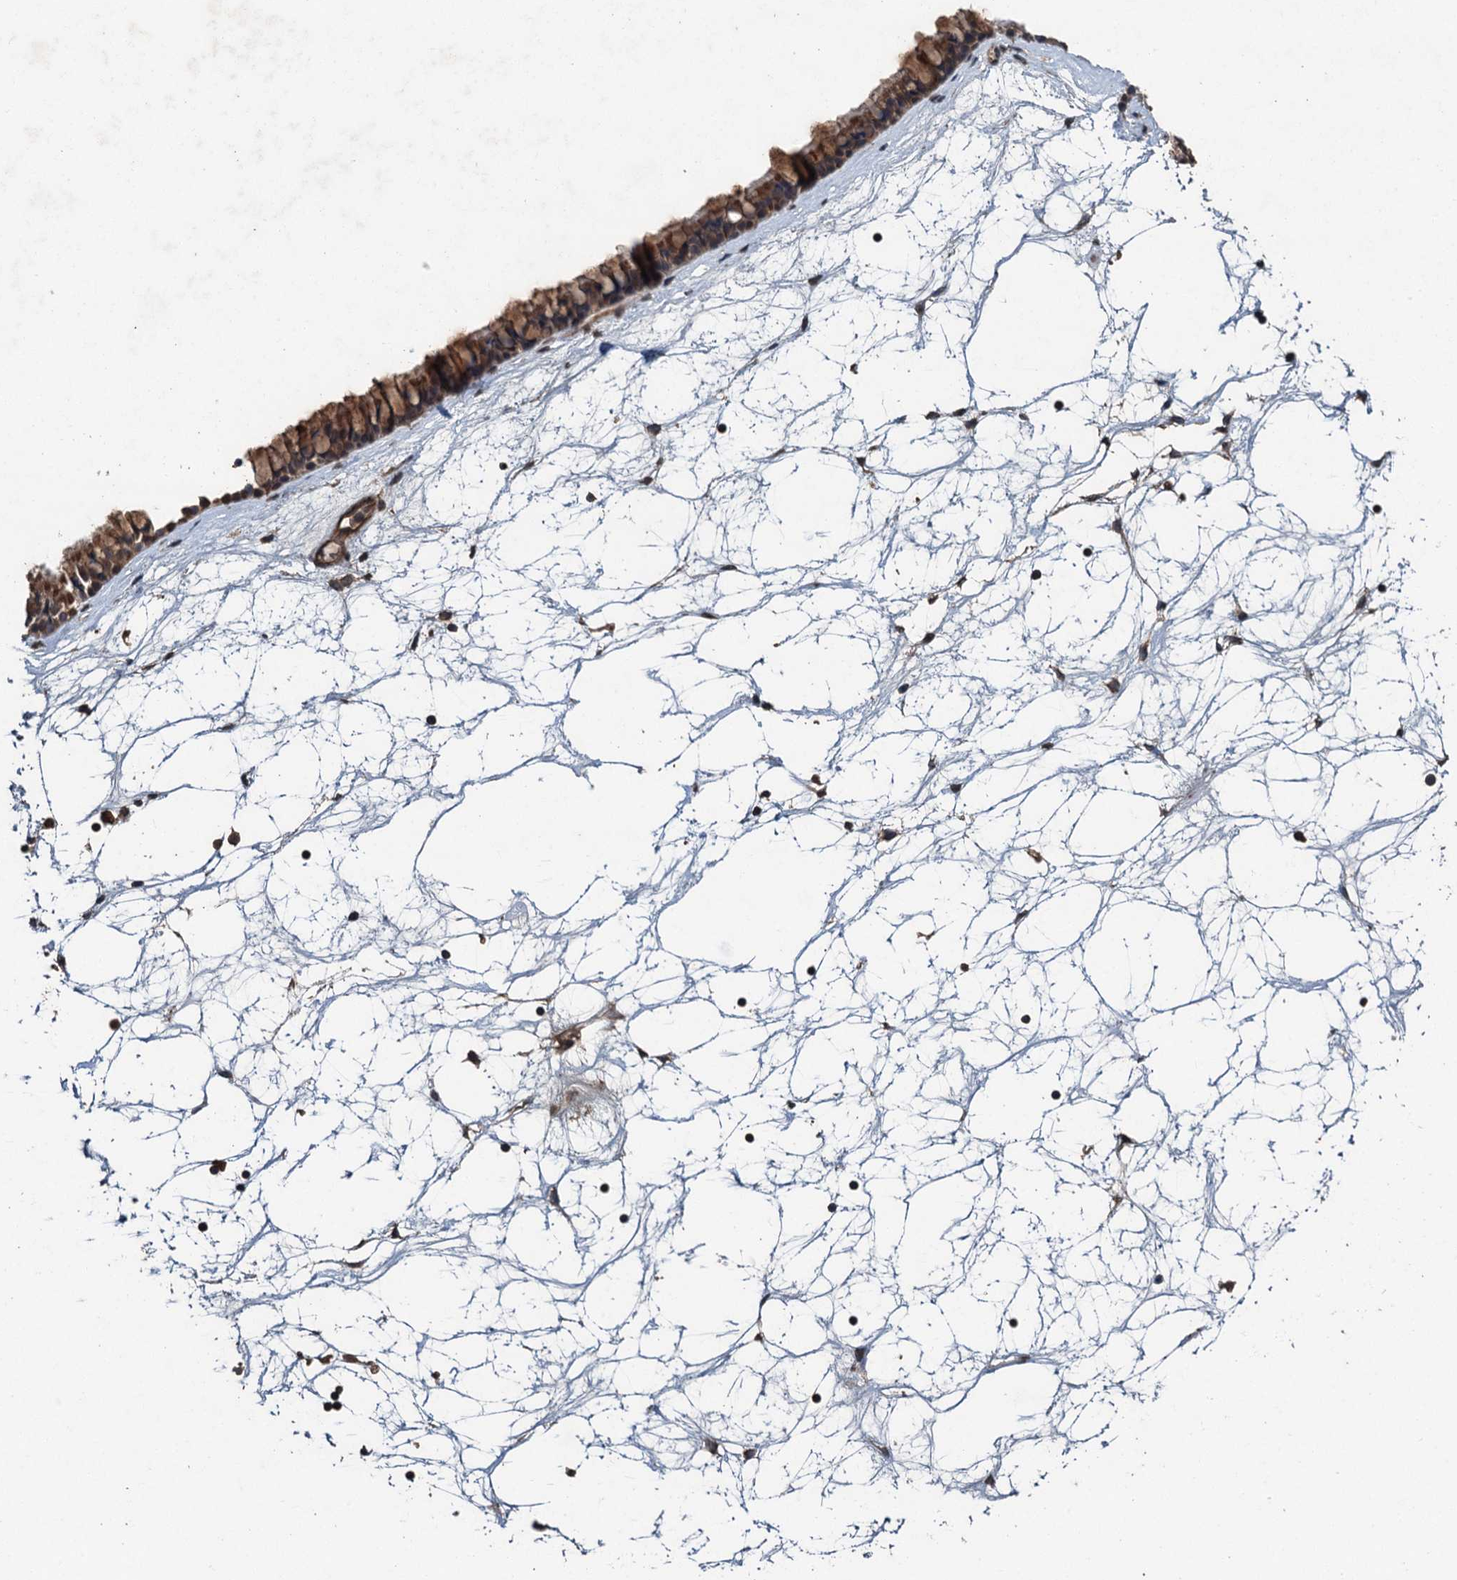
{"staining": {"intensity": "moderate", "quantity": ">75%", "location": "cytoplasmic/membranous"}, "tissue": "nasopharynx", "cell_type": "Respiratory epithelial cells", "image_type": "normal", "snomed": [{"axis": "morphology", "description": "Normal tissue, NOS"}, {"axis": "topography", "description": "Nasopharynx"}], "caption": "Protein analysis of normal nasopharynx displays moderate cytoplasmic/membranous staining in about >75% of respiratory epithelial cells. (IHC, brightfield microscopy, high magnification).", "gene": "BORCS5", "patient": {"sex": "male", "age": 64}}